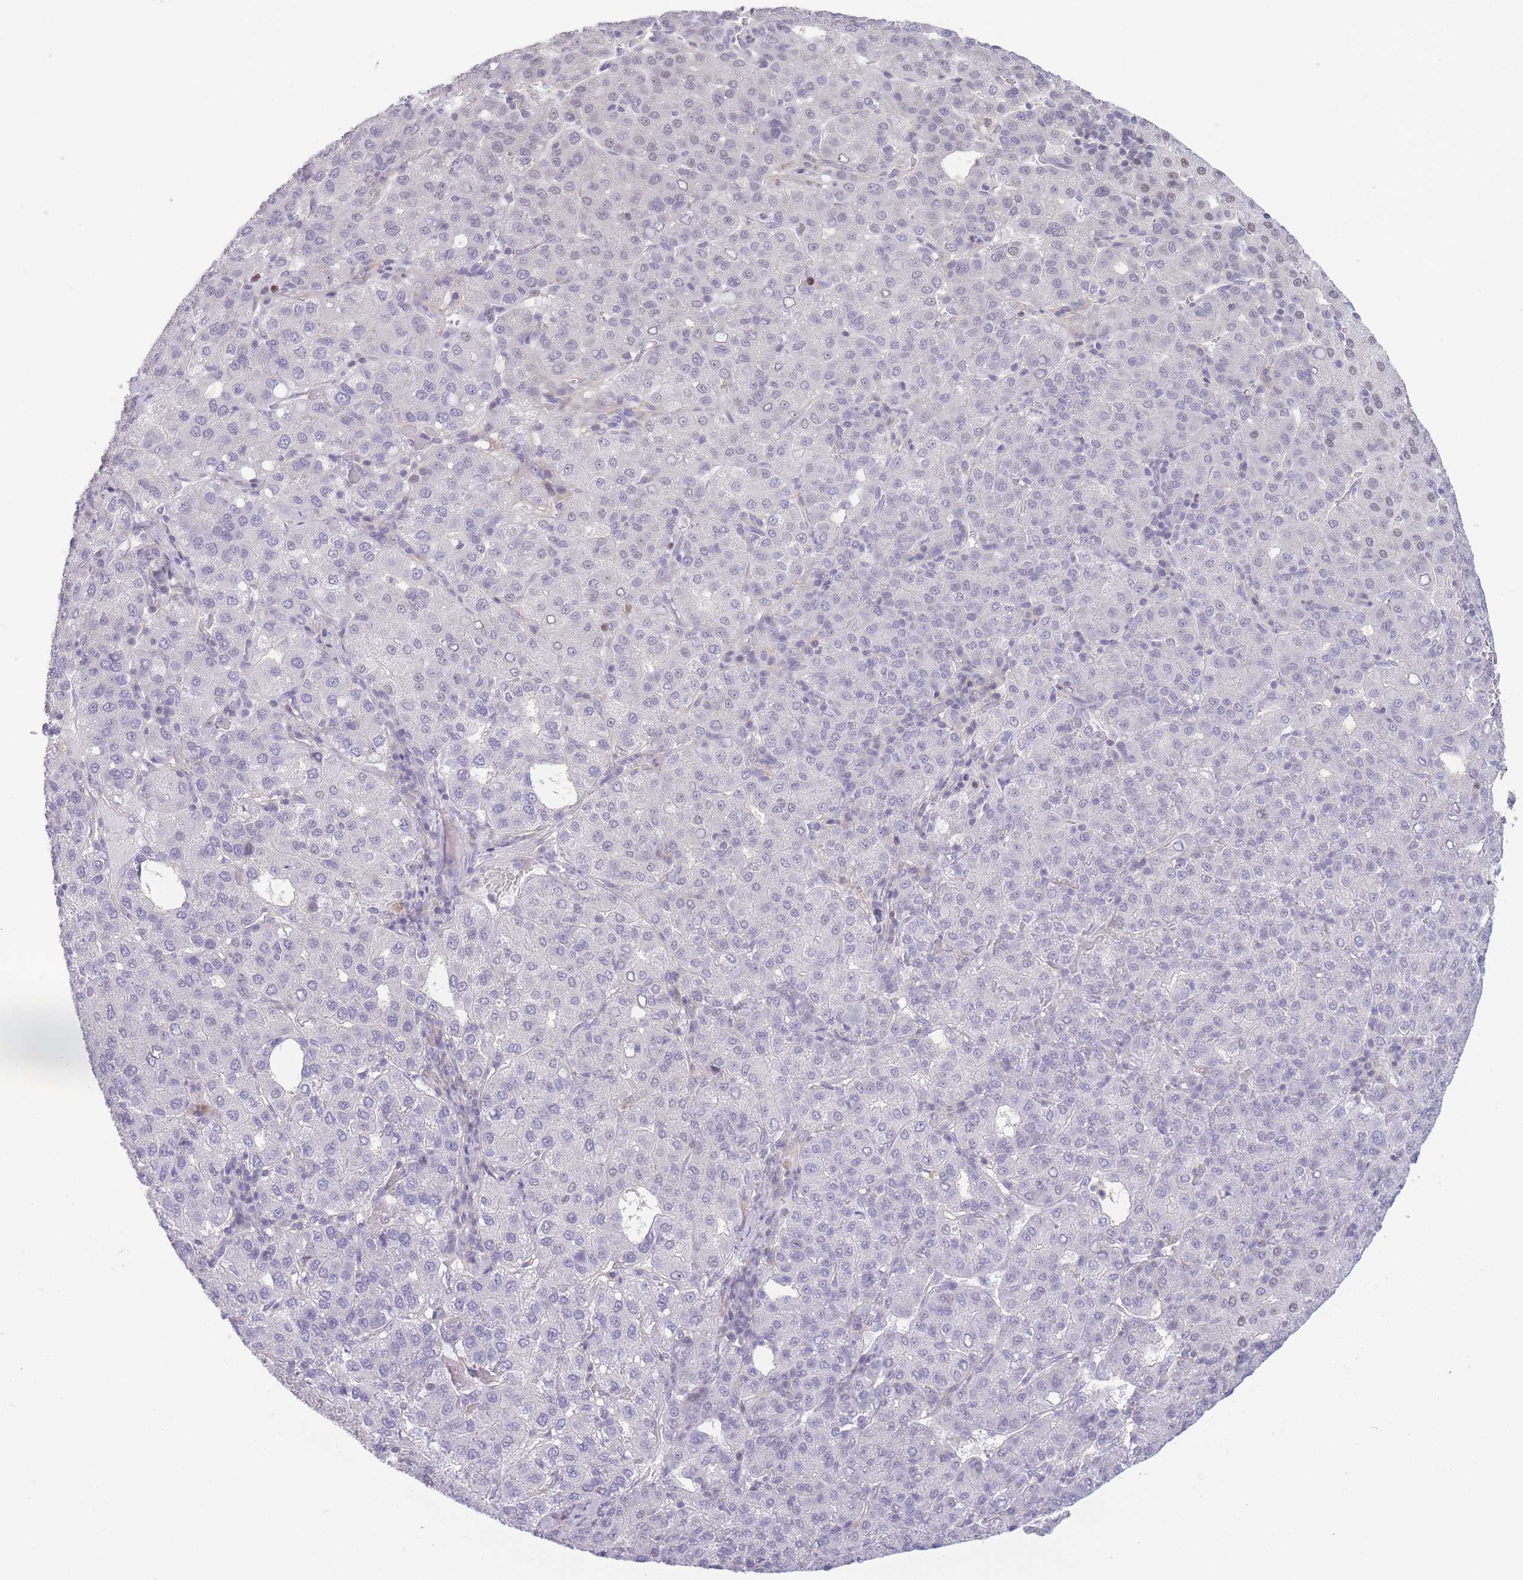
{"staining": {"intensity": "weak", "quantity": "<25%", "location": "nuclear"}, "tissue": "liver cancer", "cell_type": "Tumor cells", "image_type": "cancer", "snomed": [{"axis": "morphology", "description": "Carcinoma, Hepatocellular, NOS"}, {"axis": "topography", "description": "Liver"}], "caption": "Immunohistochemical staining of human liver hepatocellular carcinoma displays no significant expression in tumor cells.", "gene": "ZNF439", "patient": {"sex": "male", "age": 65}}